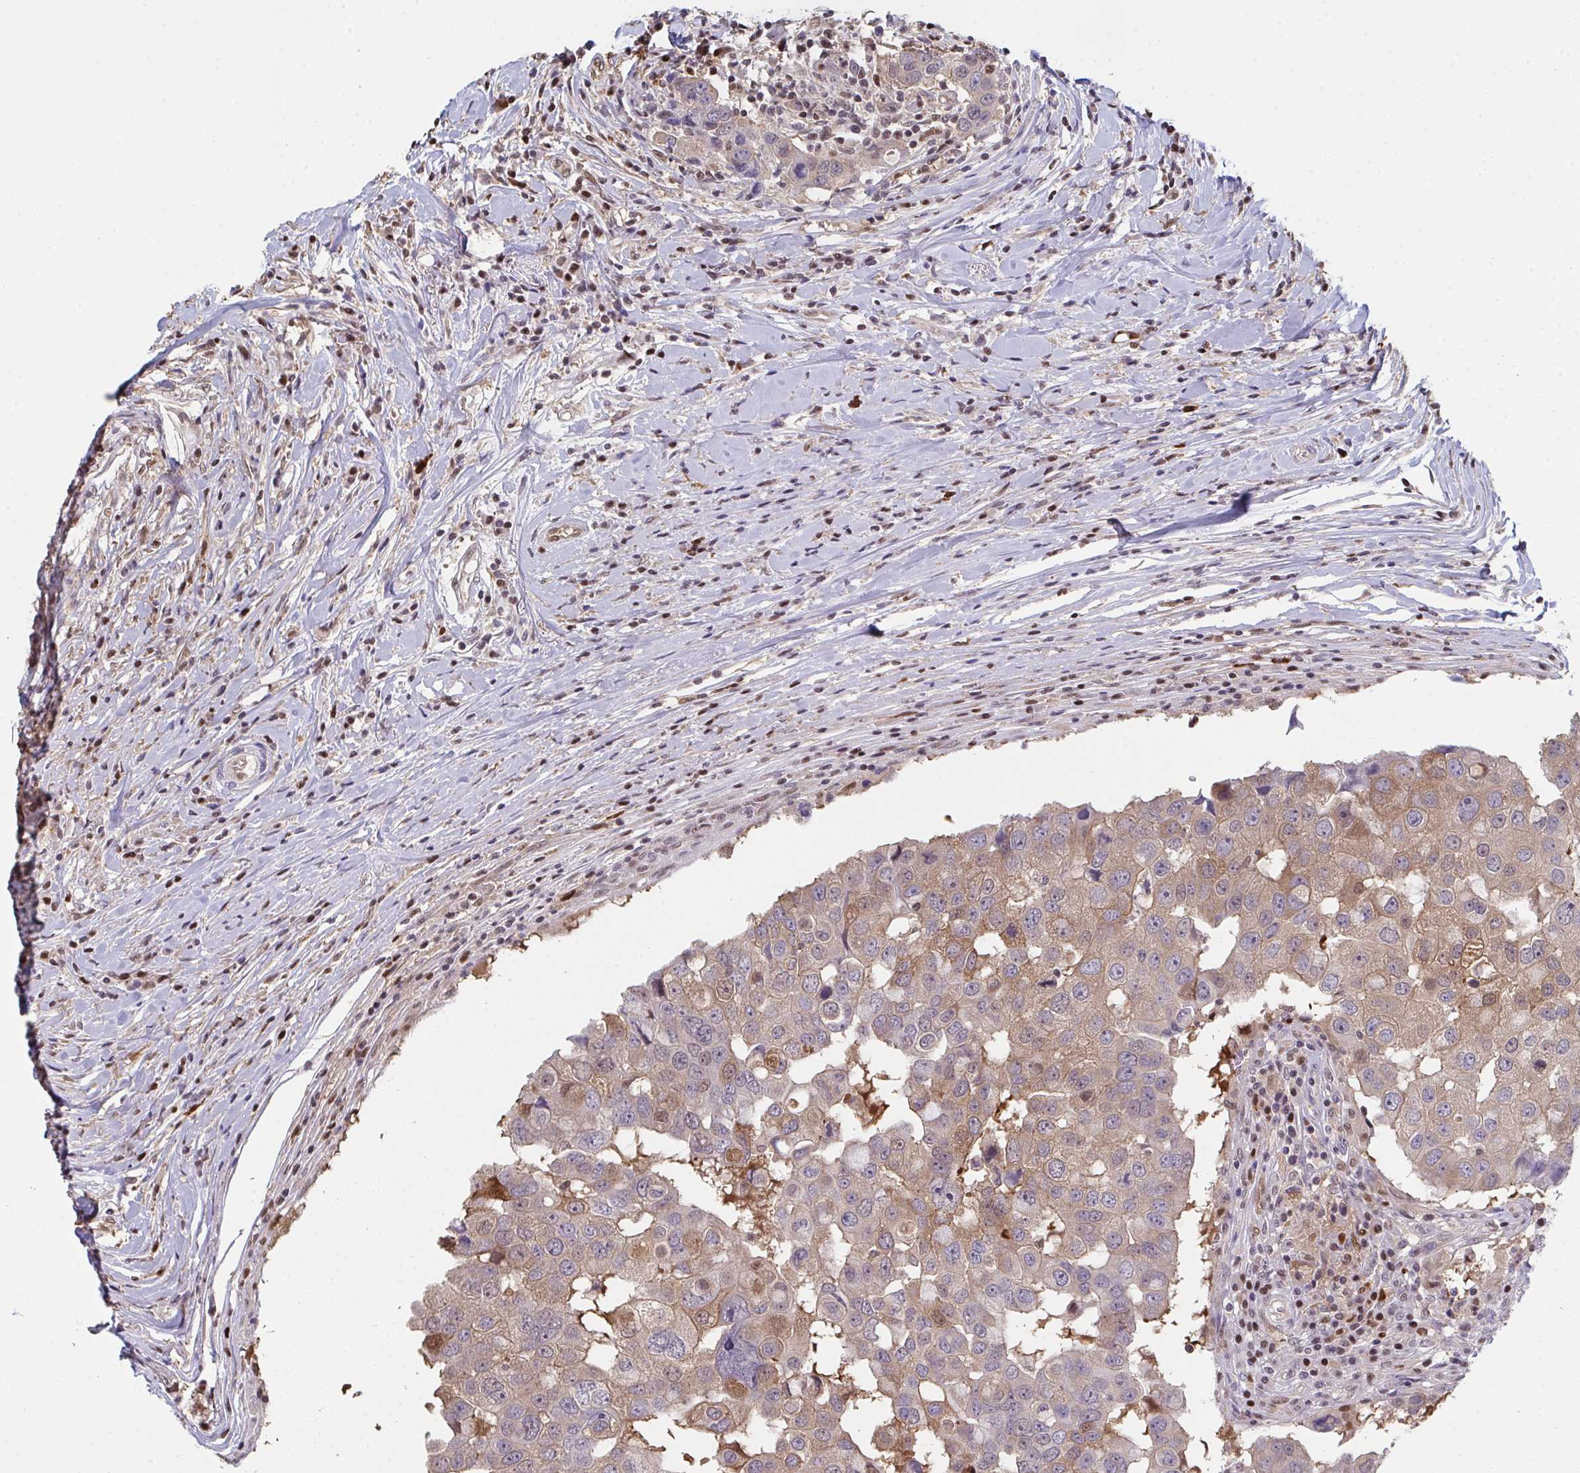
{"staining": {"intensity": "moderate", "quantity": "25%-75%", "location": "cytoplasmic/membranous"}, "tissue": "breast cancer", "cell_type": "Tumor cells", "image_type": "cancer", "snomed": [{"axis": "morphology", "description": "Duct carcinoma"}, {"axis": "topography", "description": "Breast"}], "caption": "Protein staining shows moderate cytoplasmic/membranous positivity in about 25%-75% of tumor cells in breast cancer (infiltrating ductal carcinoma).", "gene": "ACD", "patient": {"sex": "female", "age": 27}}